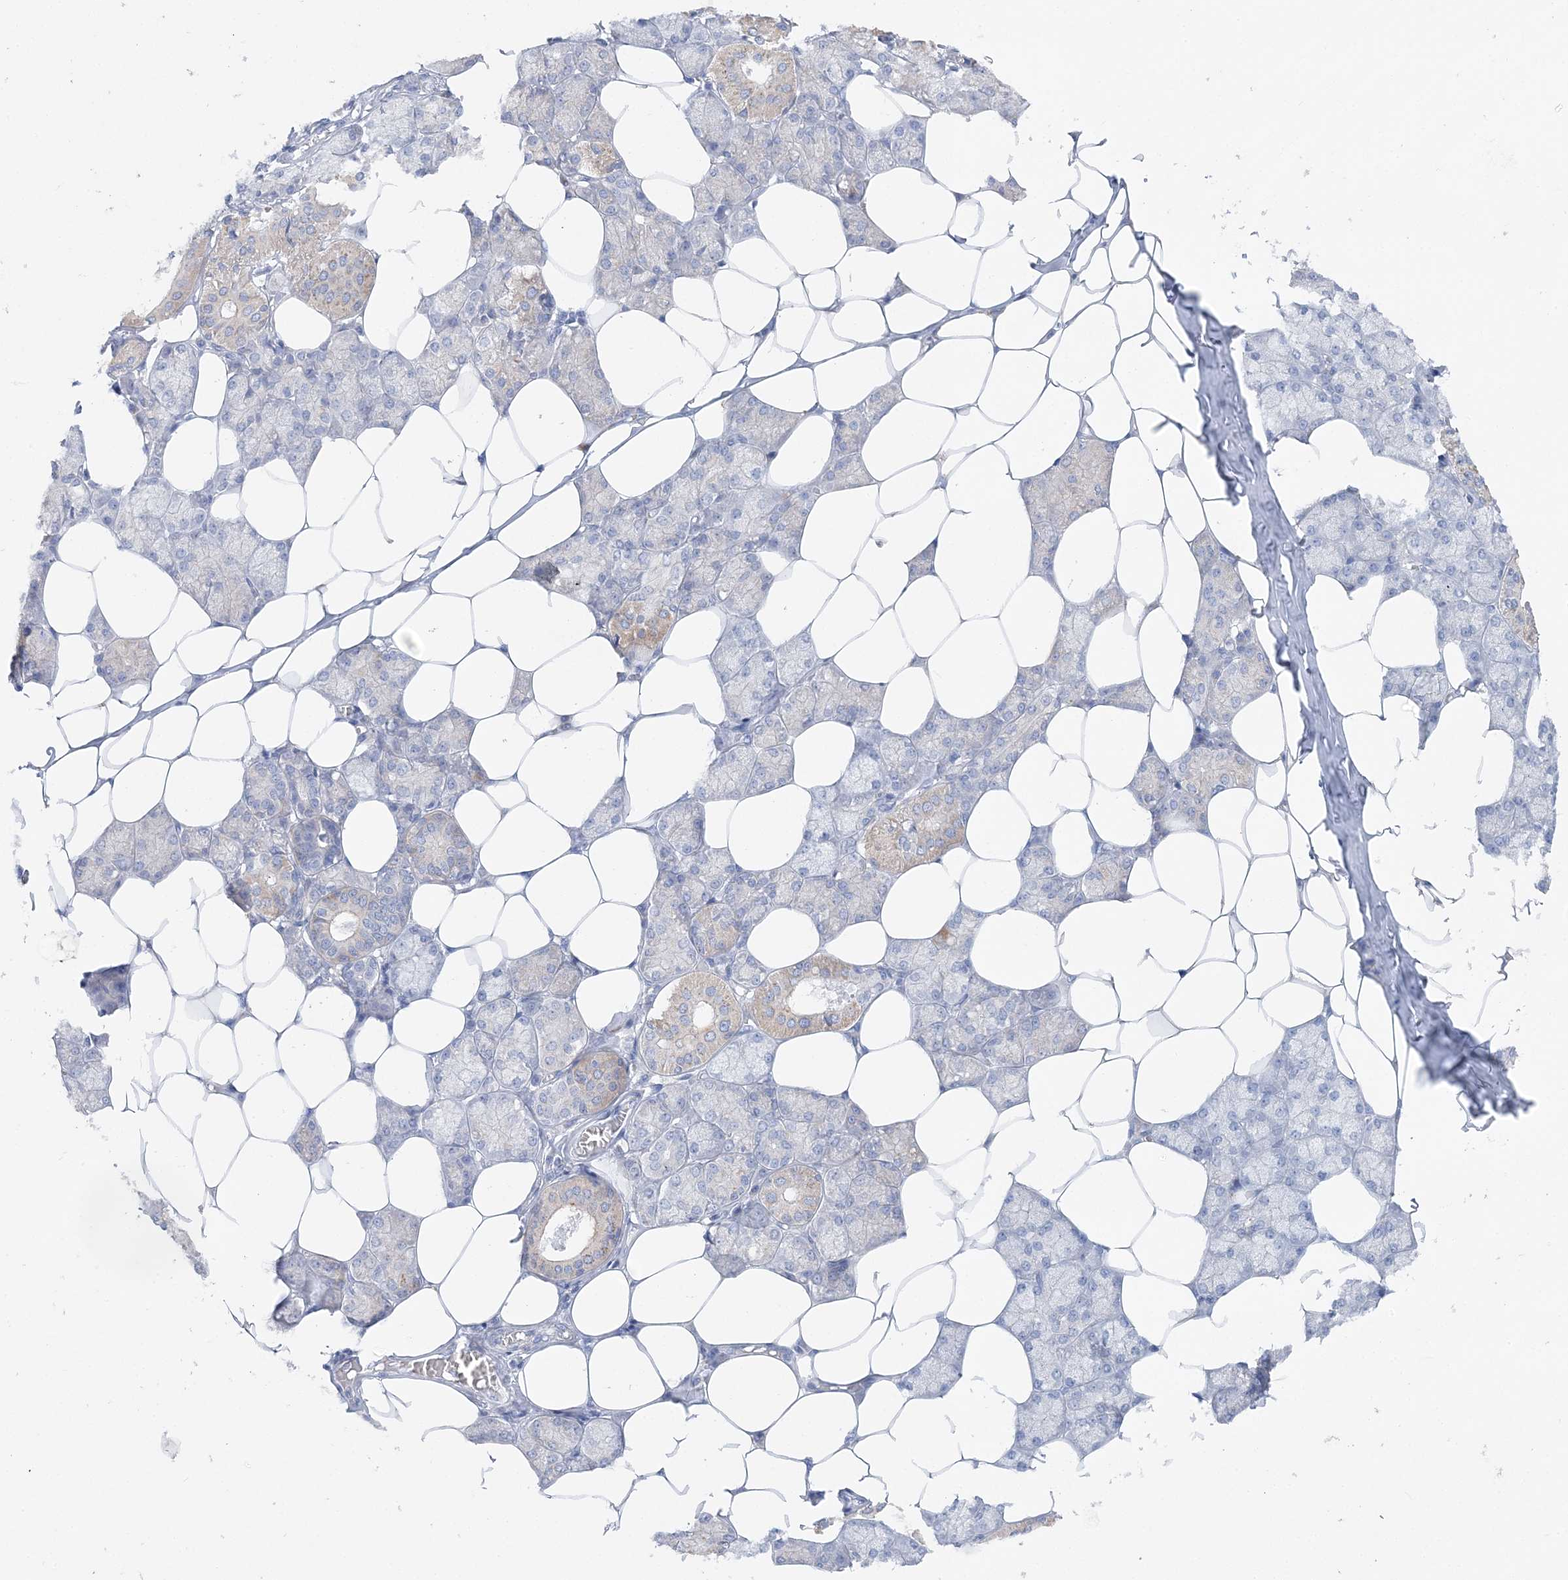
{"staining": {"intensity": "weak", "quantity": "<25%", "location": "cytoplasmic/membranous"}, "tissue": "salivary gland", "cell_type": "Glandular cells", "image_type": "normal", "snomed": [{"axis": "morphology", "description": "Normal tissue, NOS"}, {"axis": "topography", "description": "Salivary gland"}], "caption": "Immunohistochemistry (IHC) of unremarkable human salivary gland reveals no staining in glandular cells.", "gene": "SLC5A6", "patient": {"sex": "male", "age": 62}}